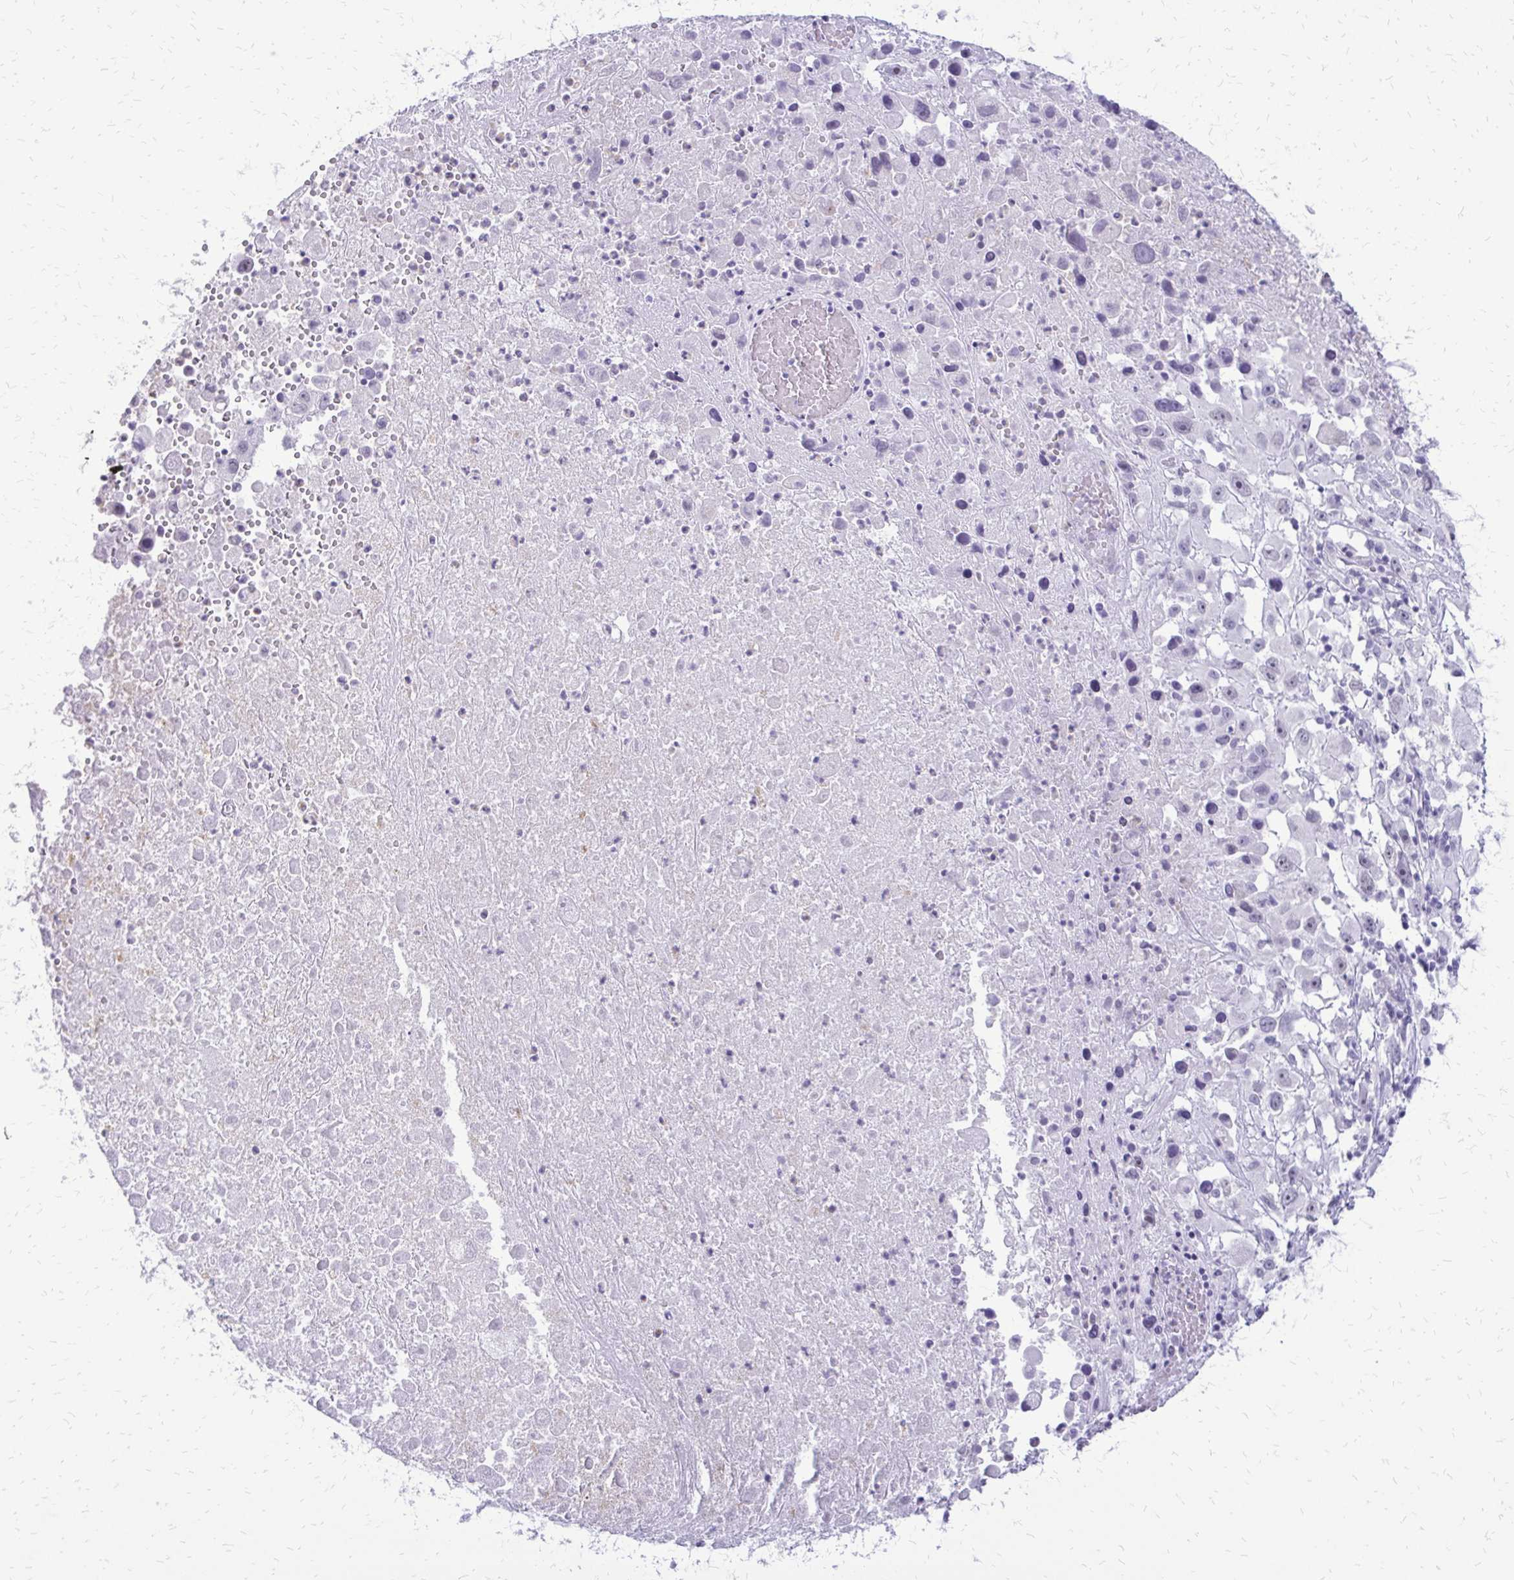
{"staining": {"intensity": "negative", "quantity": "none", "location": "none"}, "tissue": "melanoma", "cell_type": "Tumor cells", "image_type": "cancer", "snomed": [{"axis": "morphology", "description": "Malignant melanoma, Metastatic site"}, {"axis": "topography", "description": "Soft tissue"}], "caption": "Immunohistochemistry of human melanoma exhibits no expression in tumor cells.", "gene": "FAM162B", "patient": {"sex": "male", "age": 50}}